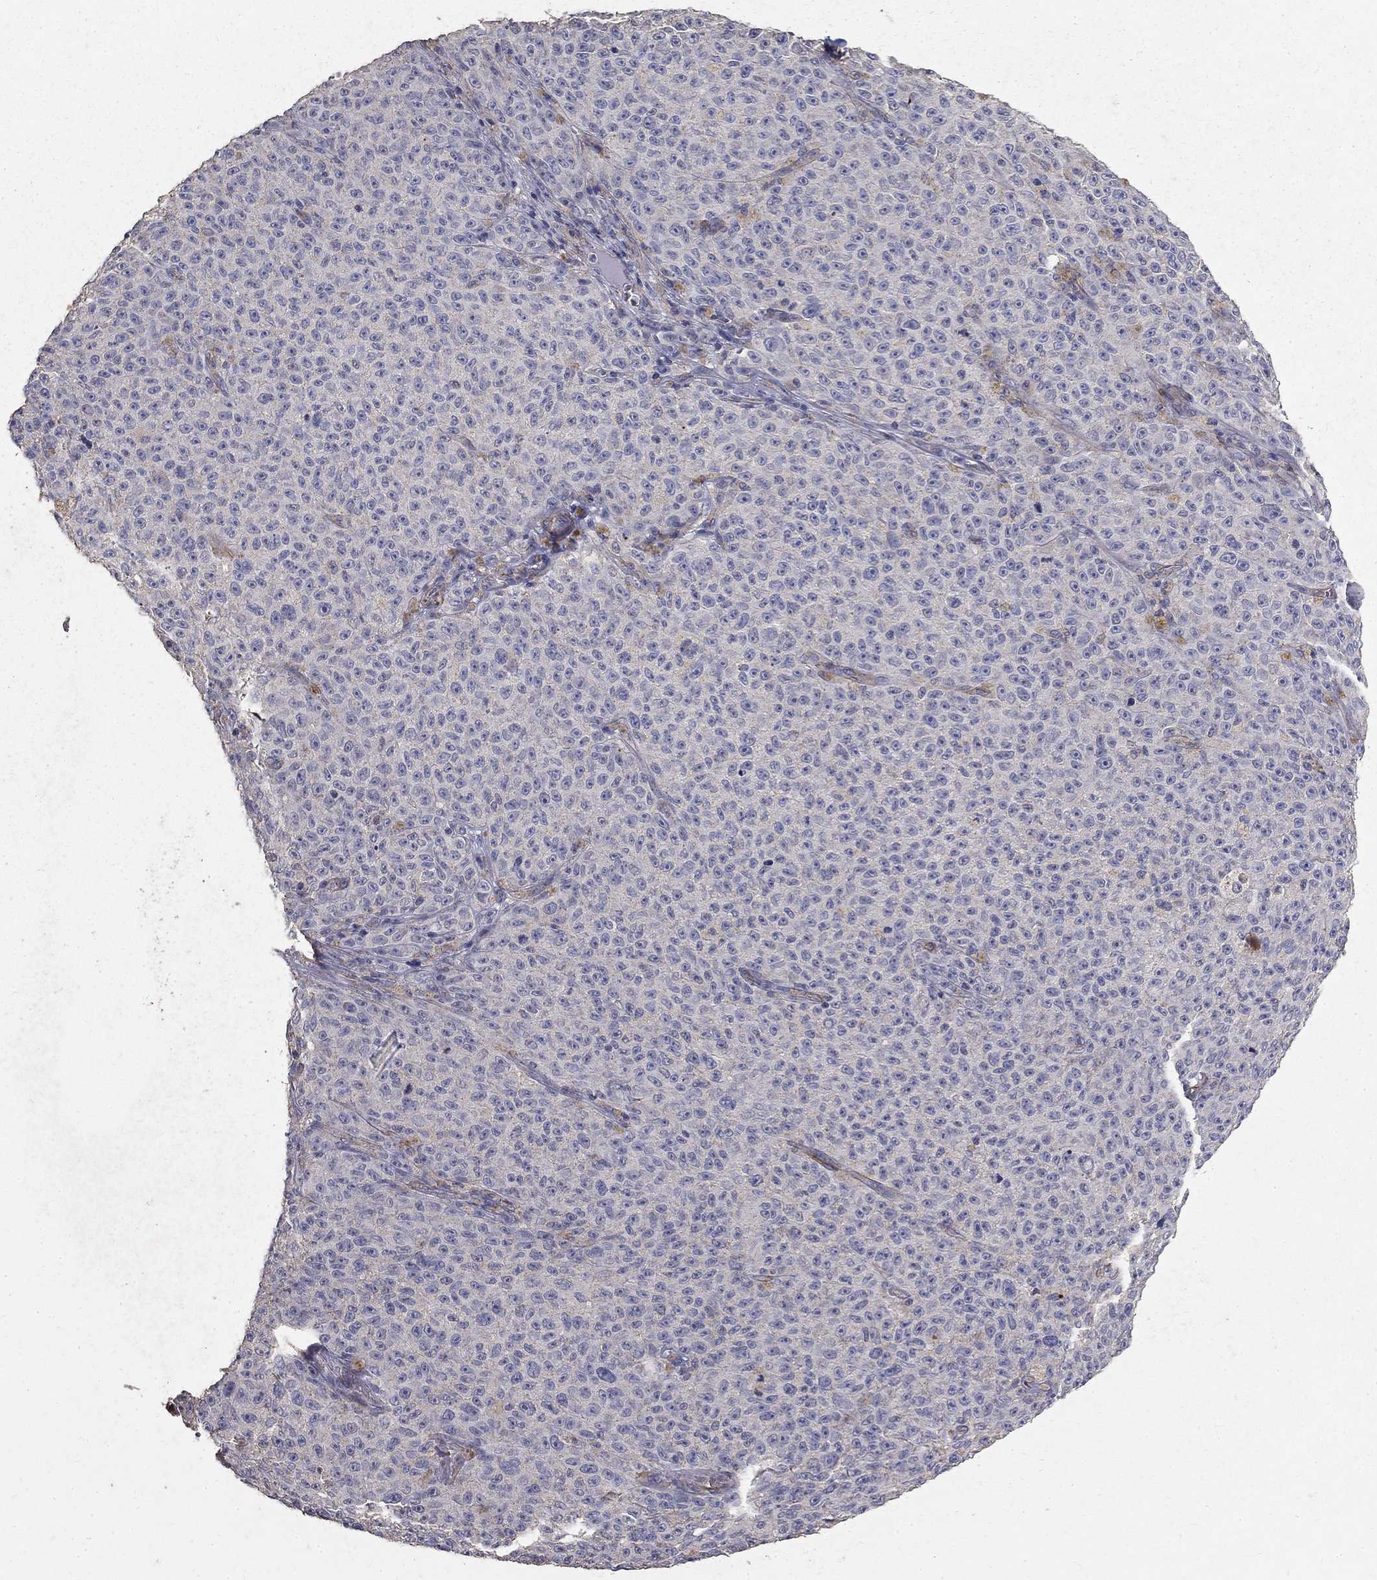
{"staining": {"intensity": "negative", "quantity": "none", "location": "none"}, "tissue": "melanoma", "cell_type": "Tumor cells", "image_type": "cancer", "snomed": [{"axis": "morphology", "description": "Malignant melanoma, NOS"}, {"axis": "topography", "description": "Skin"}], "caption": "High magnification brightfield microscopy of malignant melanoma stained with DAB (3,3'-diaminobenzidine) (brown) and counterstained with hematoxylin (blue): tumor cells show no significant expression.", "gene": "MPP2", "patient": {"sex": "female", "age": 82}}